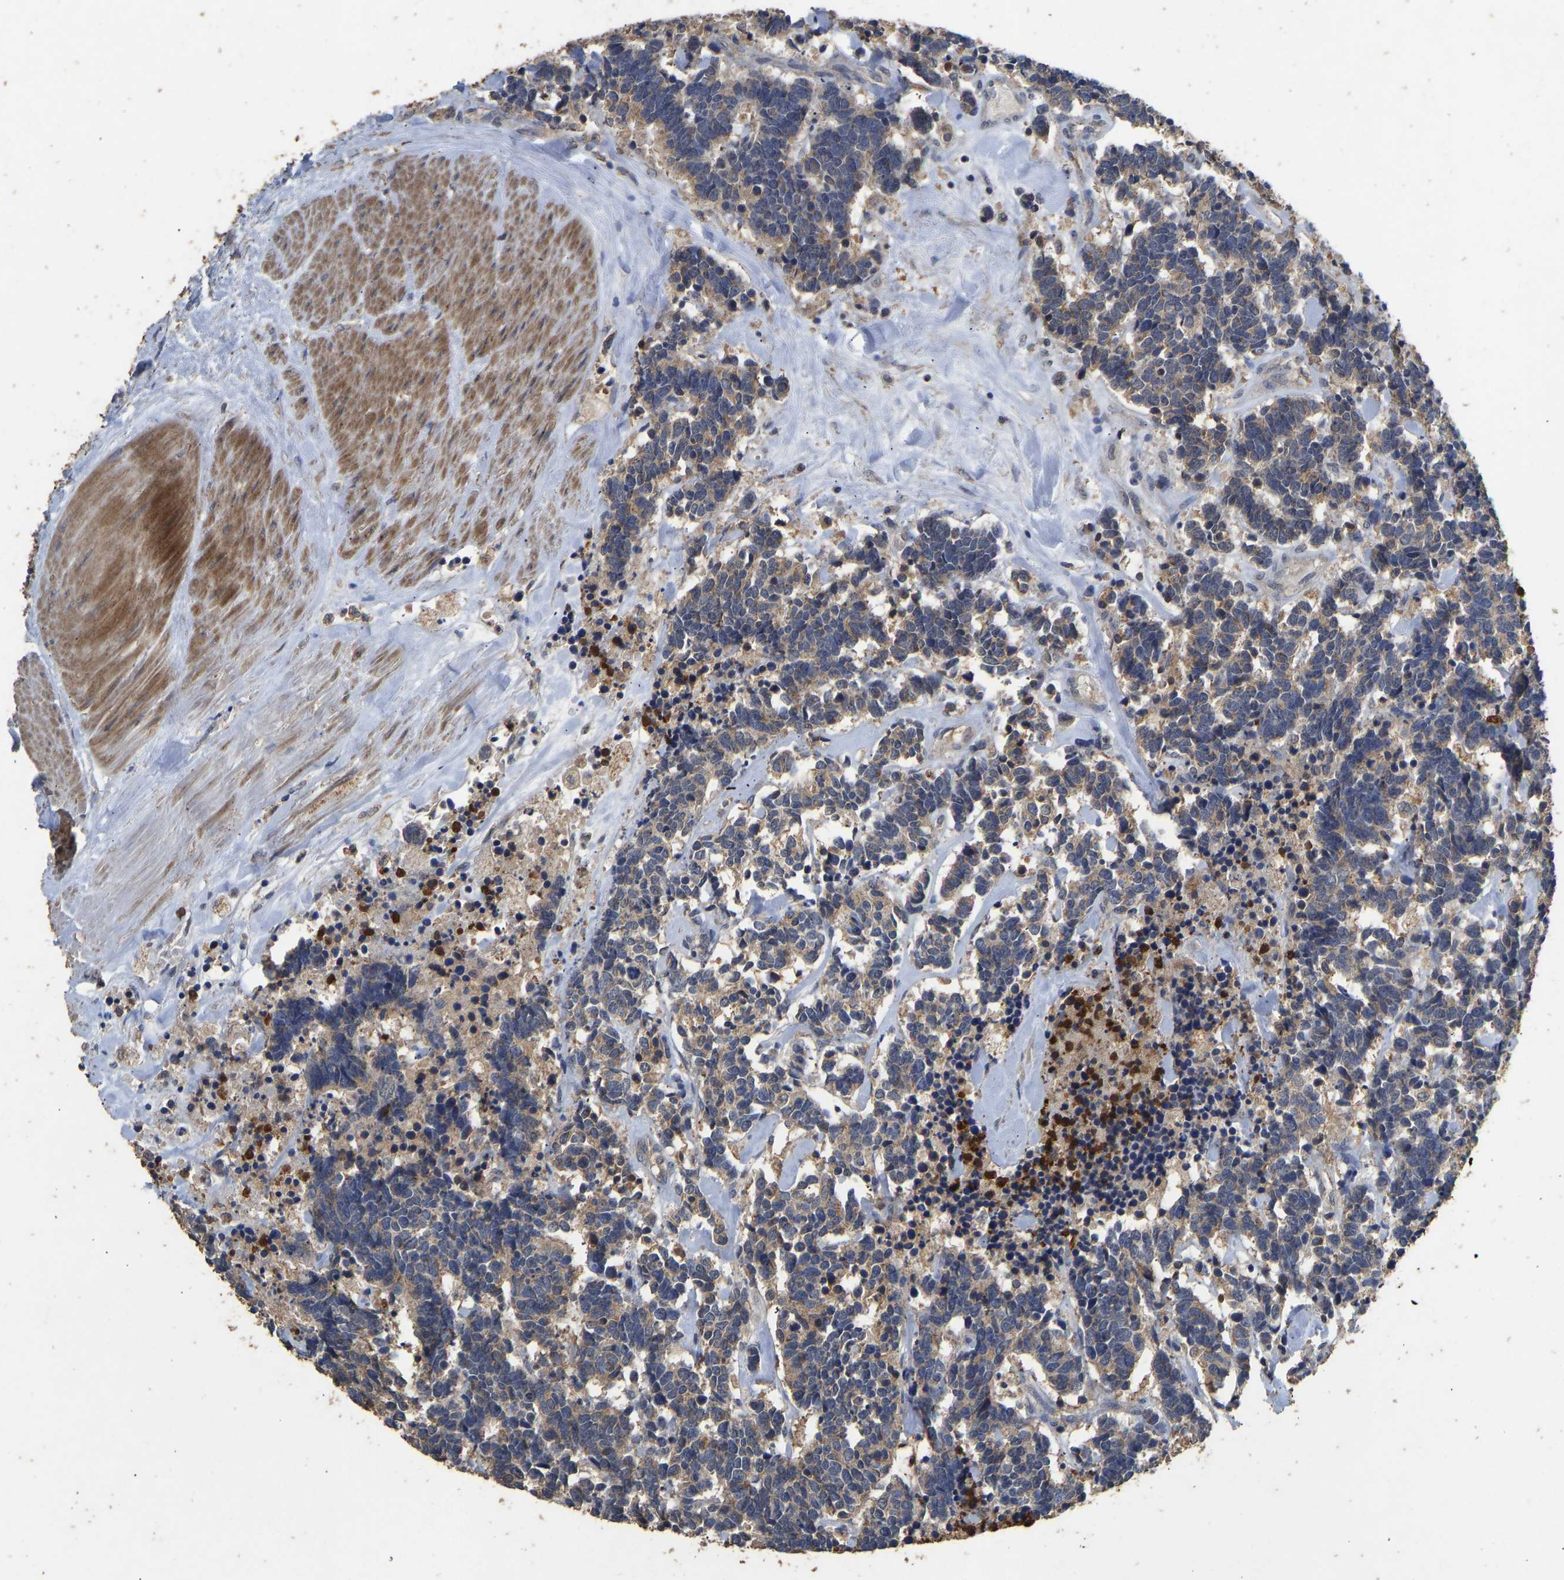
{"staining": {"intensity": "weak", "quantity": ">75%", "location": "cytoplasmic/membranous"}, "tissue": "carcinoid", "cell_type": "Tumor cells", "image_type": "cancer", "snomed": [{"axis": "morphology", "description": "Carcinoma, NOS"}, {"axis": "morphology", "description": "Carcinoid, malignant, NOS"}, {"axis": "topography", "description": "Urinary bladder"}], "caption": "DAB immunohistochemical staining of human malignant carcinoid reveals weak cytoplasmic/membranous protein expression in about >75% of tumor cells.", "gene": "CIDEC", "patient": {"sex": "male", "age": 57}}